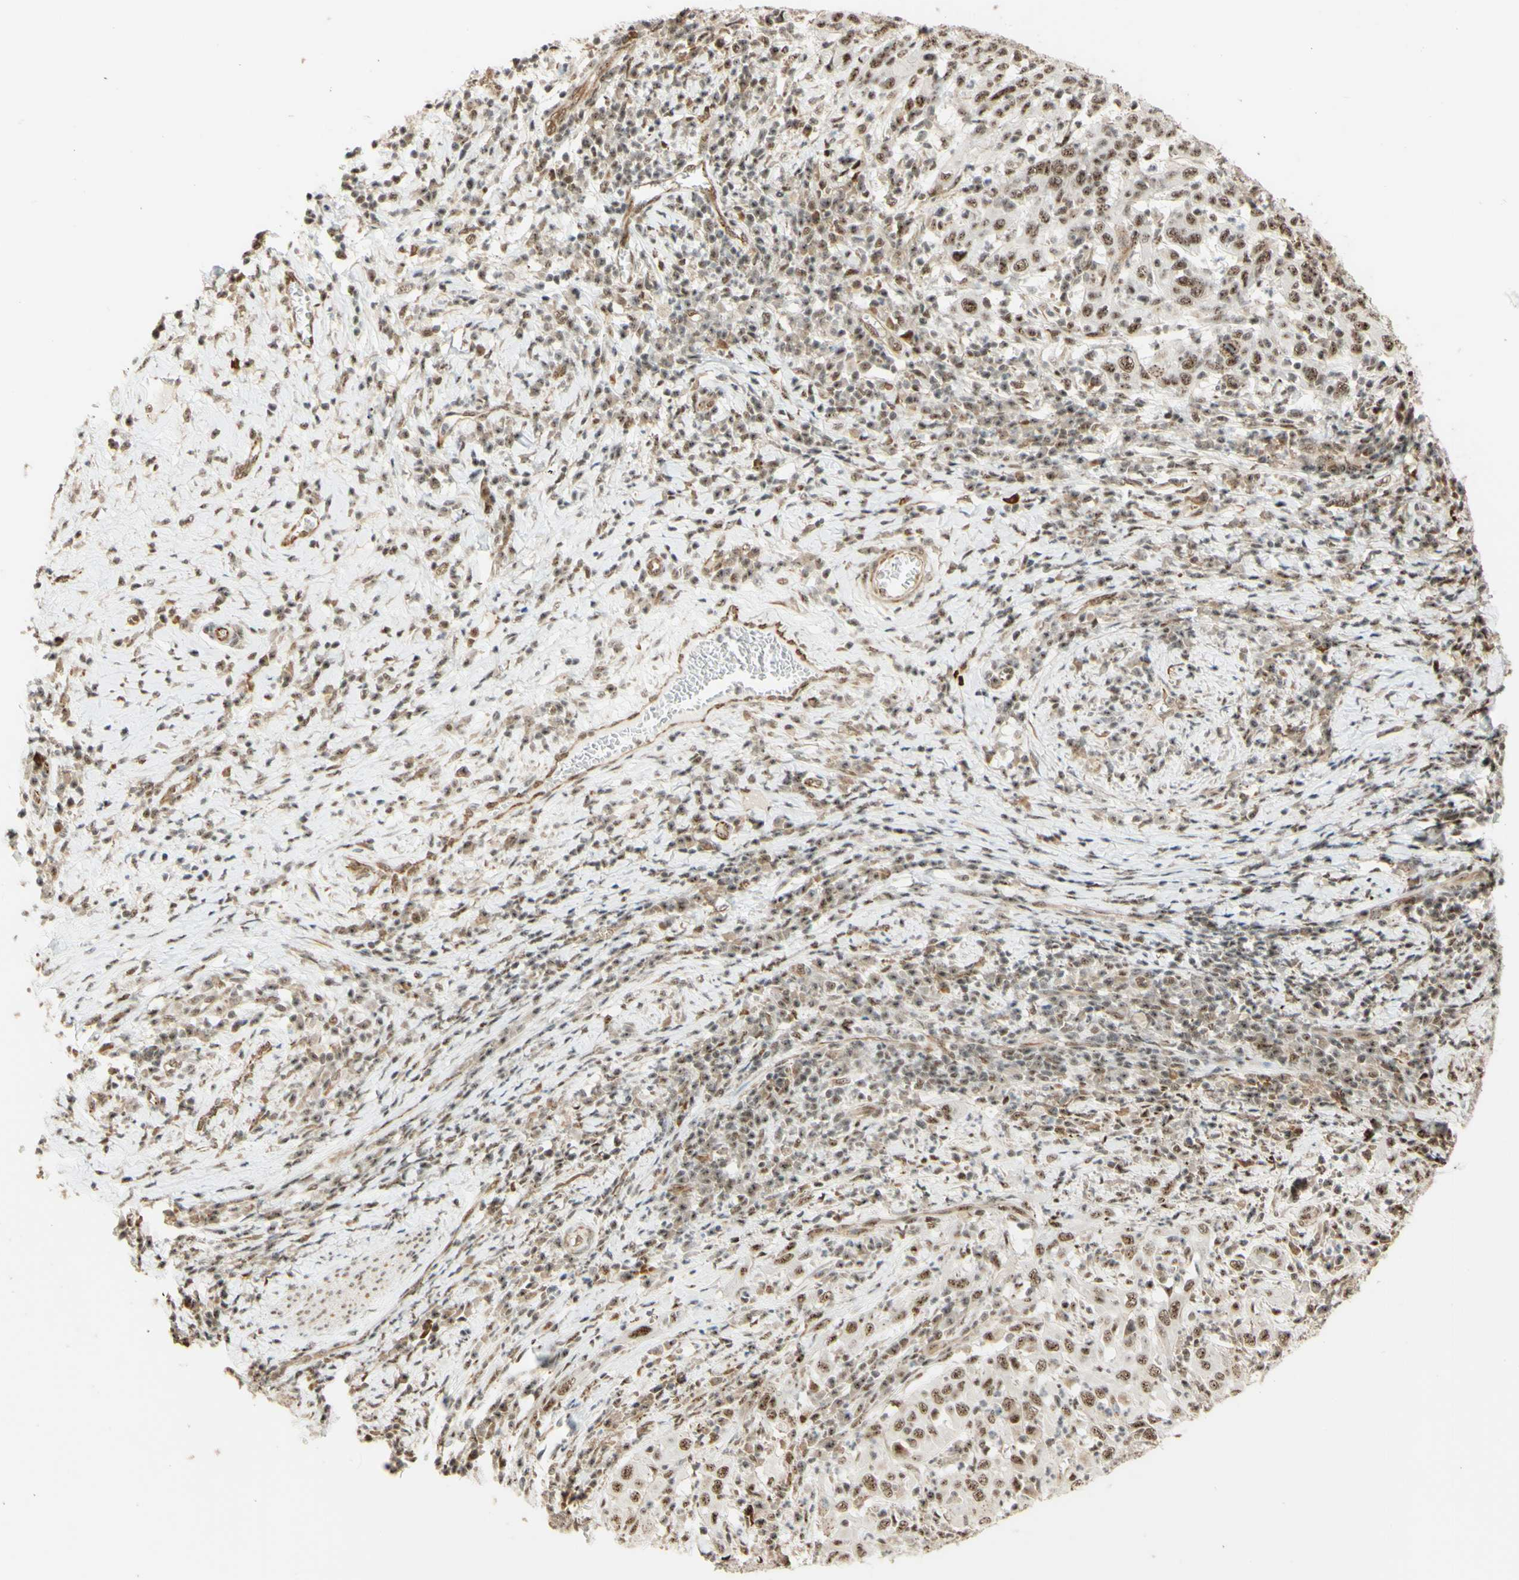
{"staining": {"intensity": "moderate", "quantity": ">75%", "location": "nuclear"}, "tissue": "cervical cancer", "cell_type": "Tumor cells", "image_type": "cancer", "snomed": [{"axis": "morphology", "description": "Squamous cell carcinoma, NOS"}, {"axis": "topography", "description": "Cervix"}], "caption": "A brown stain shows moderate nuclear expression of a protein in cervical cancer (squamous cell carcinoma) tumor cells.", "gene": "SAP18", "patient": {"sex": "female", "age": 46}}